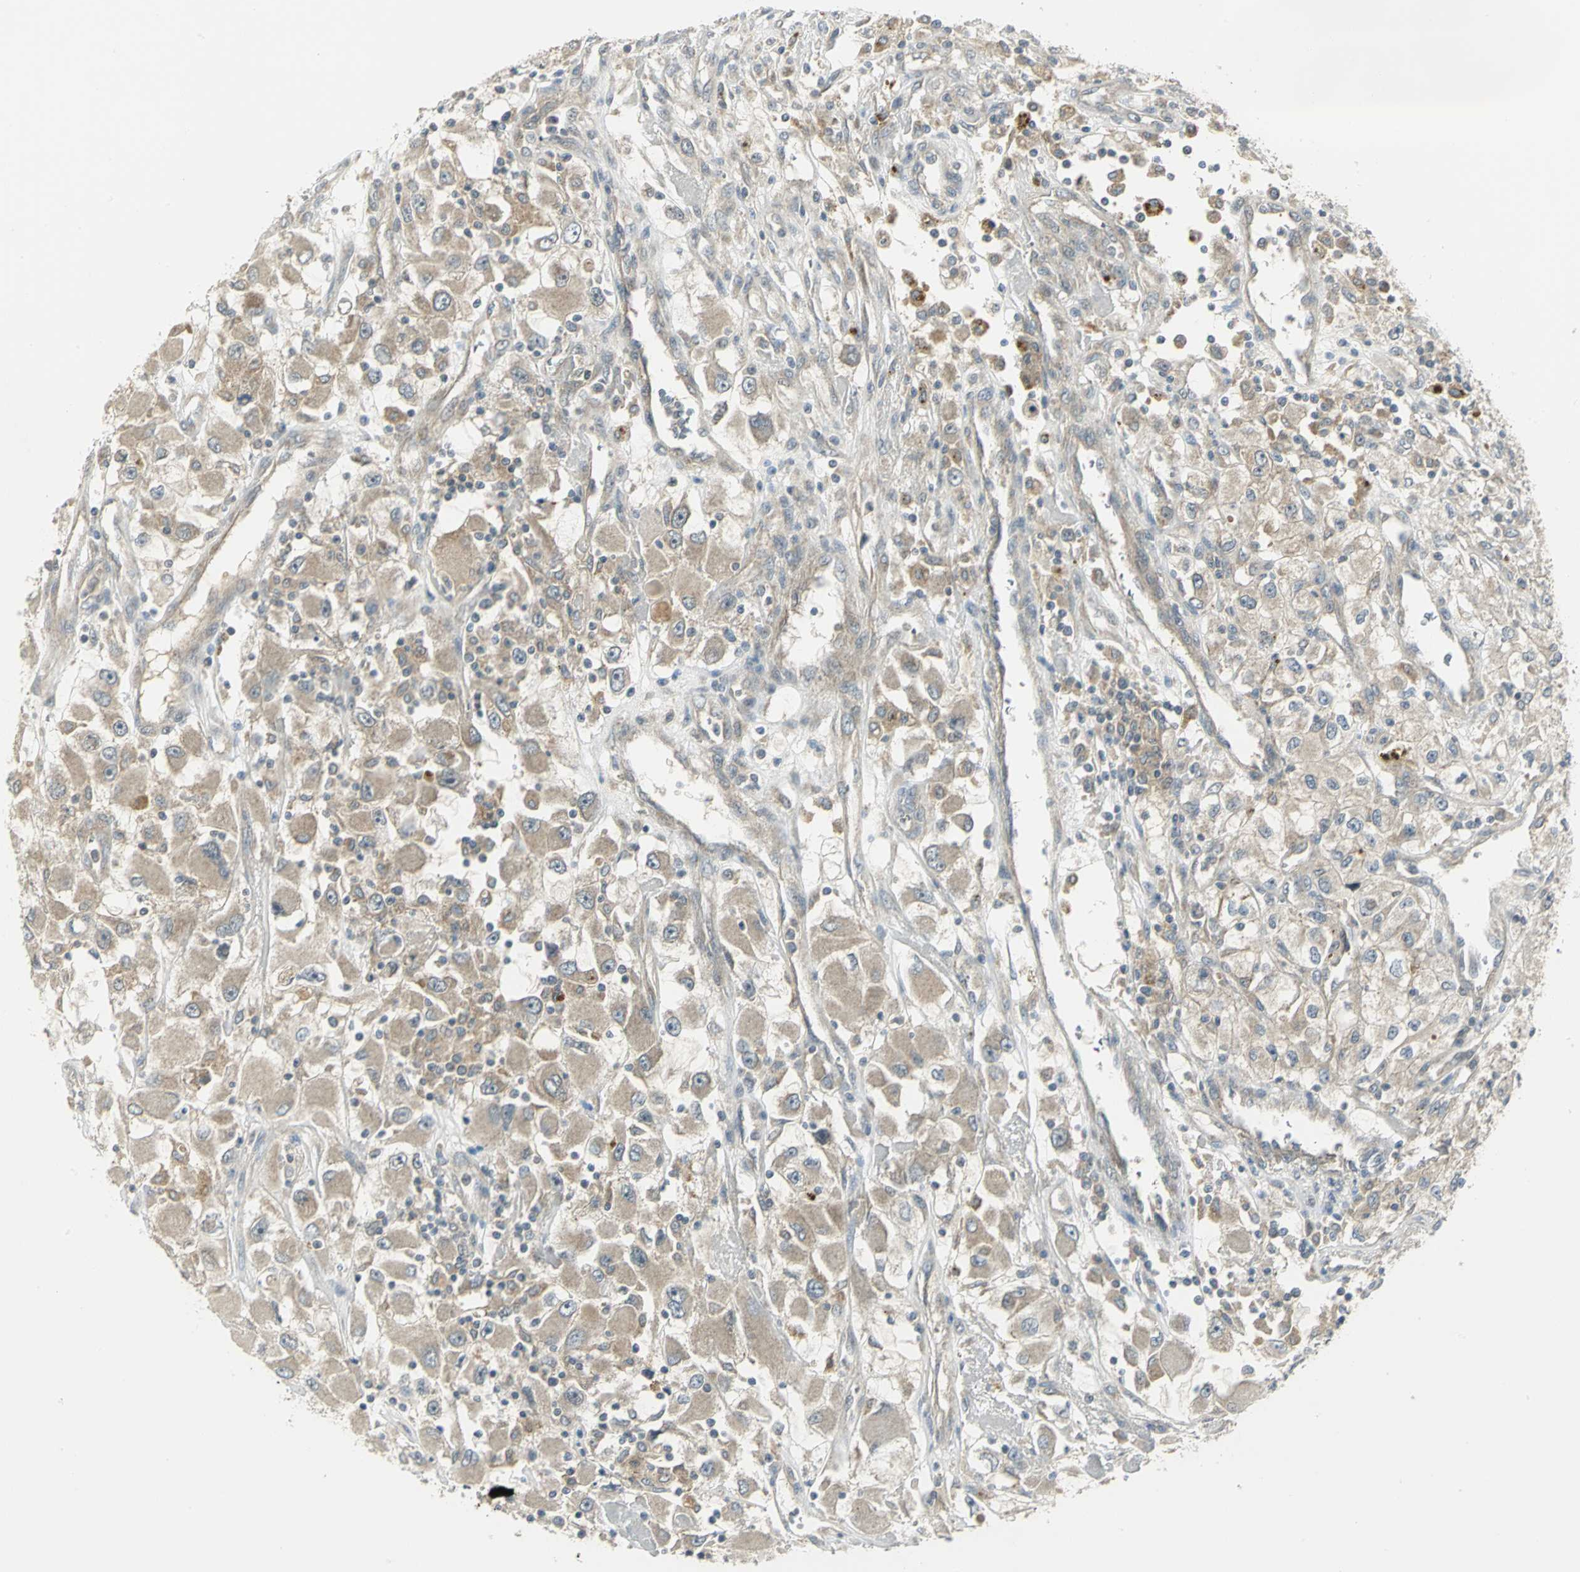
{"staining": {"intensity": "moderate", "quantity": ">75%", "location": "cytoplasmic/membranous"}, "tissue": "renal cancer", "cell_type": "Tumor cells", "image_type": "cancer", "snomed": [{"axis": "morphology", "description": "Adenocarcinoma, NOS"}, {"axis": "topography", "description": "Kidney"}], "caption": "Immunohistochemical staining of human adenocarcinoma (renal) demonstrates medium levels of moderate cytoplasmic/membranous staining in approximately >75% of tumor cells. The protein is shown in brown color, while the nuclei are stained blue.", "gene": "MAPK8IP3", "patient": {"sex": "female", "age": 52}}